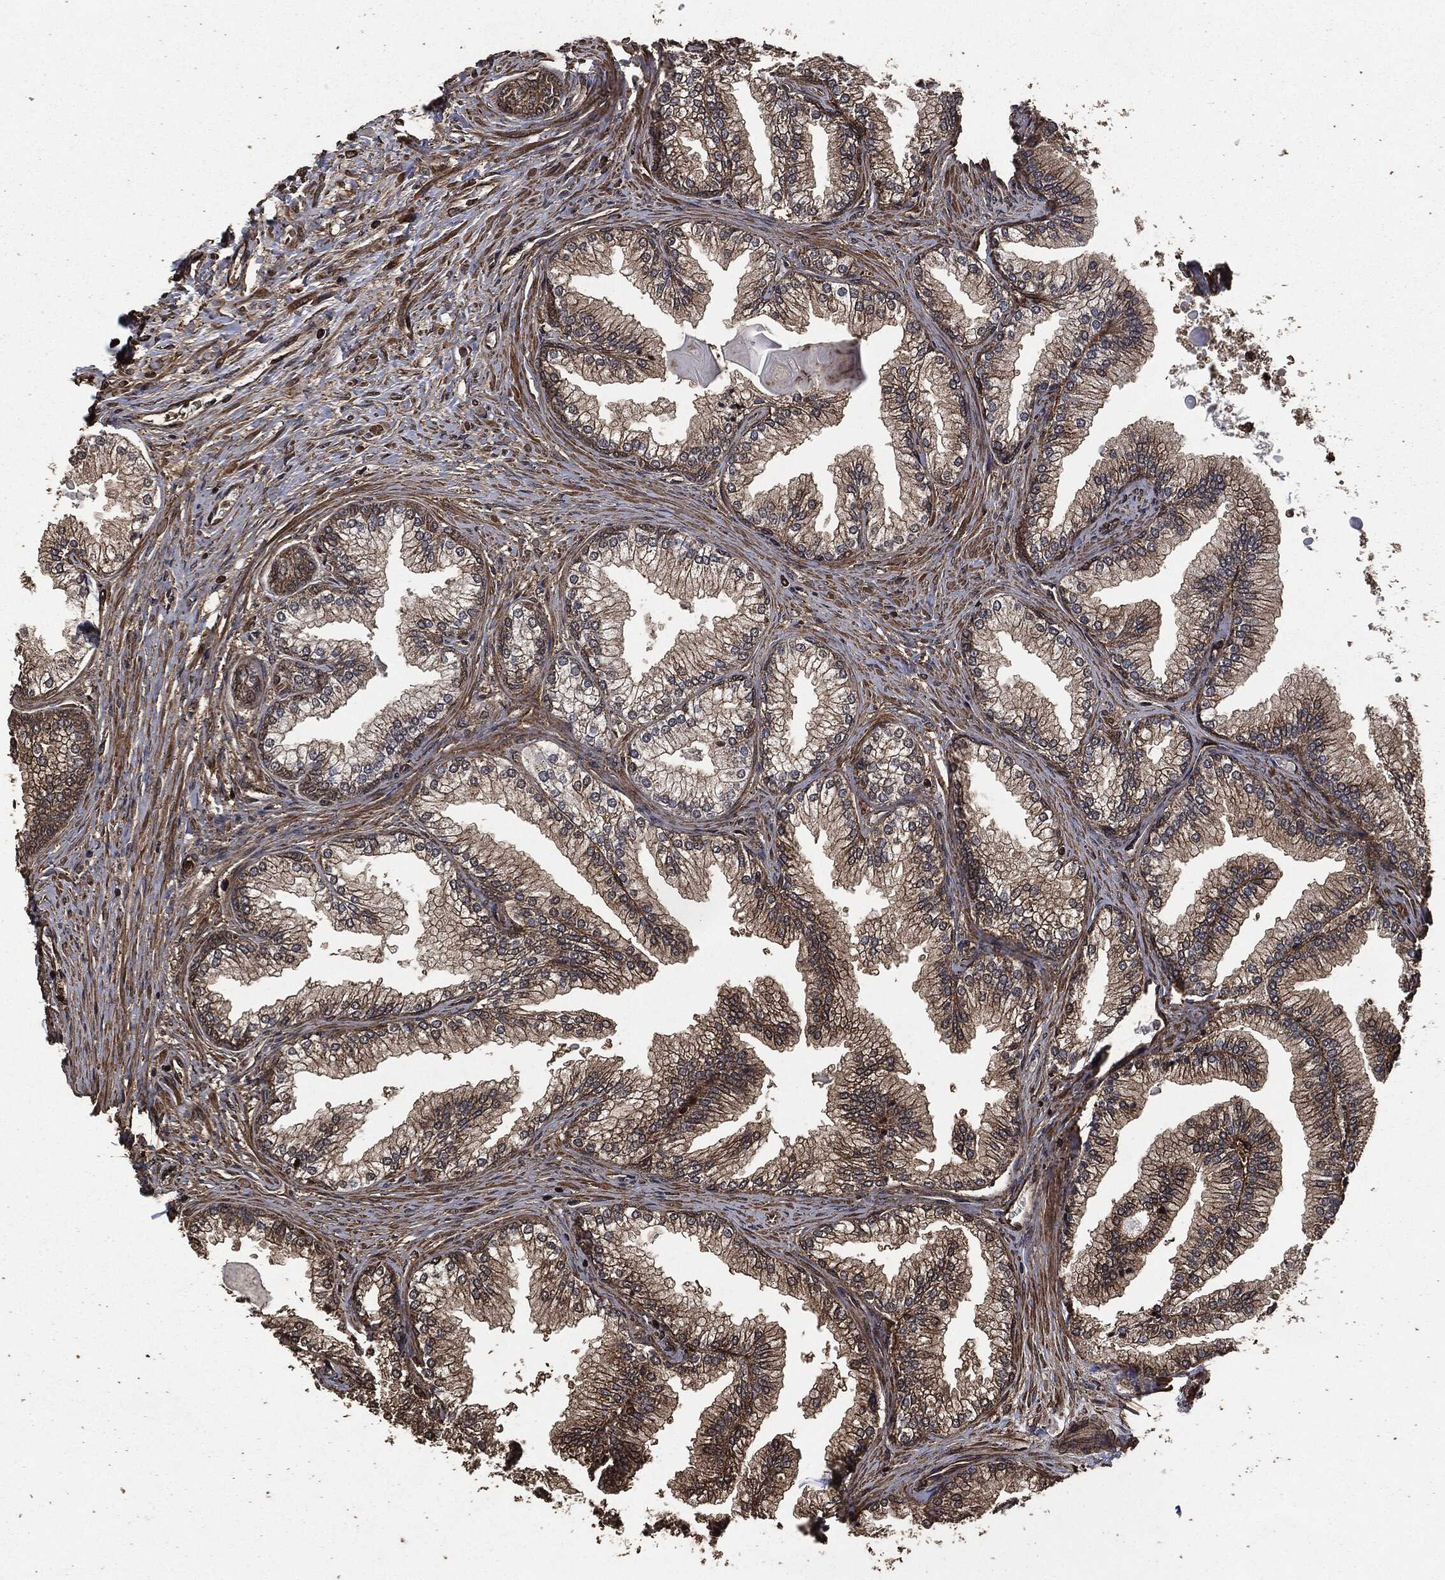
{"staining": {"intensity": "strong", "quantity": "<25%", "location": "cytoplasmic/membranous"}, "tissue": "prostate", "cell_type": "Glandular cells", "image_type": "normal", "snomed": [{"axis": "morphology", "description": "Normal tissue, NOS"}, {"axis": "topography", "description": "Prostate"}], "caption": "Strong cytoplasmic/membranous expression for a protein is seen in about <25% of glandular cells of benign prostate using immunohistochemistry.", "gene": "HRAS", "patient": {"sex": "male", "age": 72}}